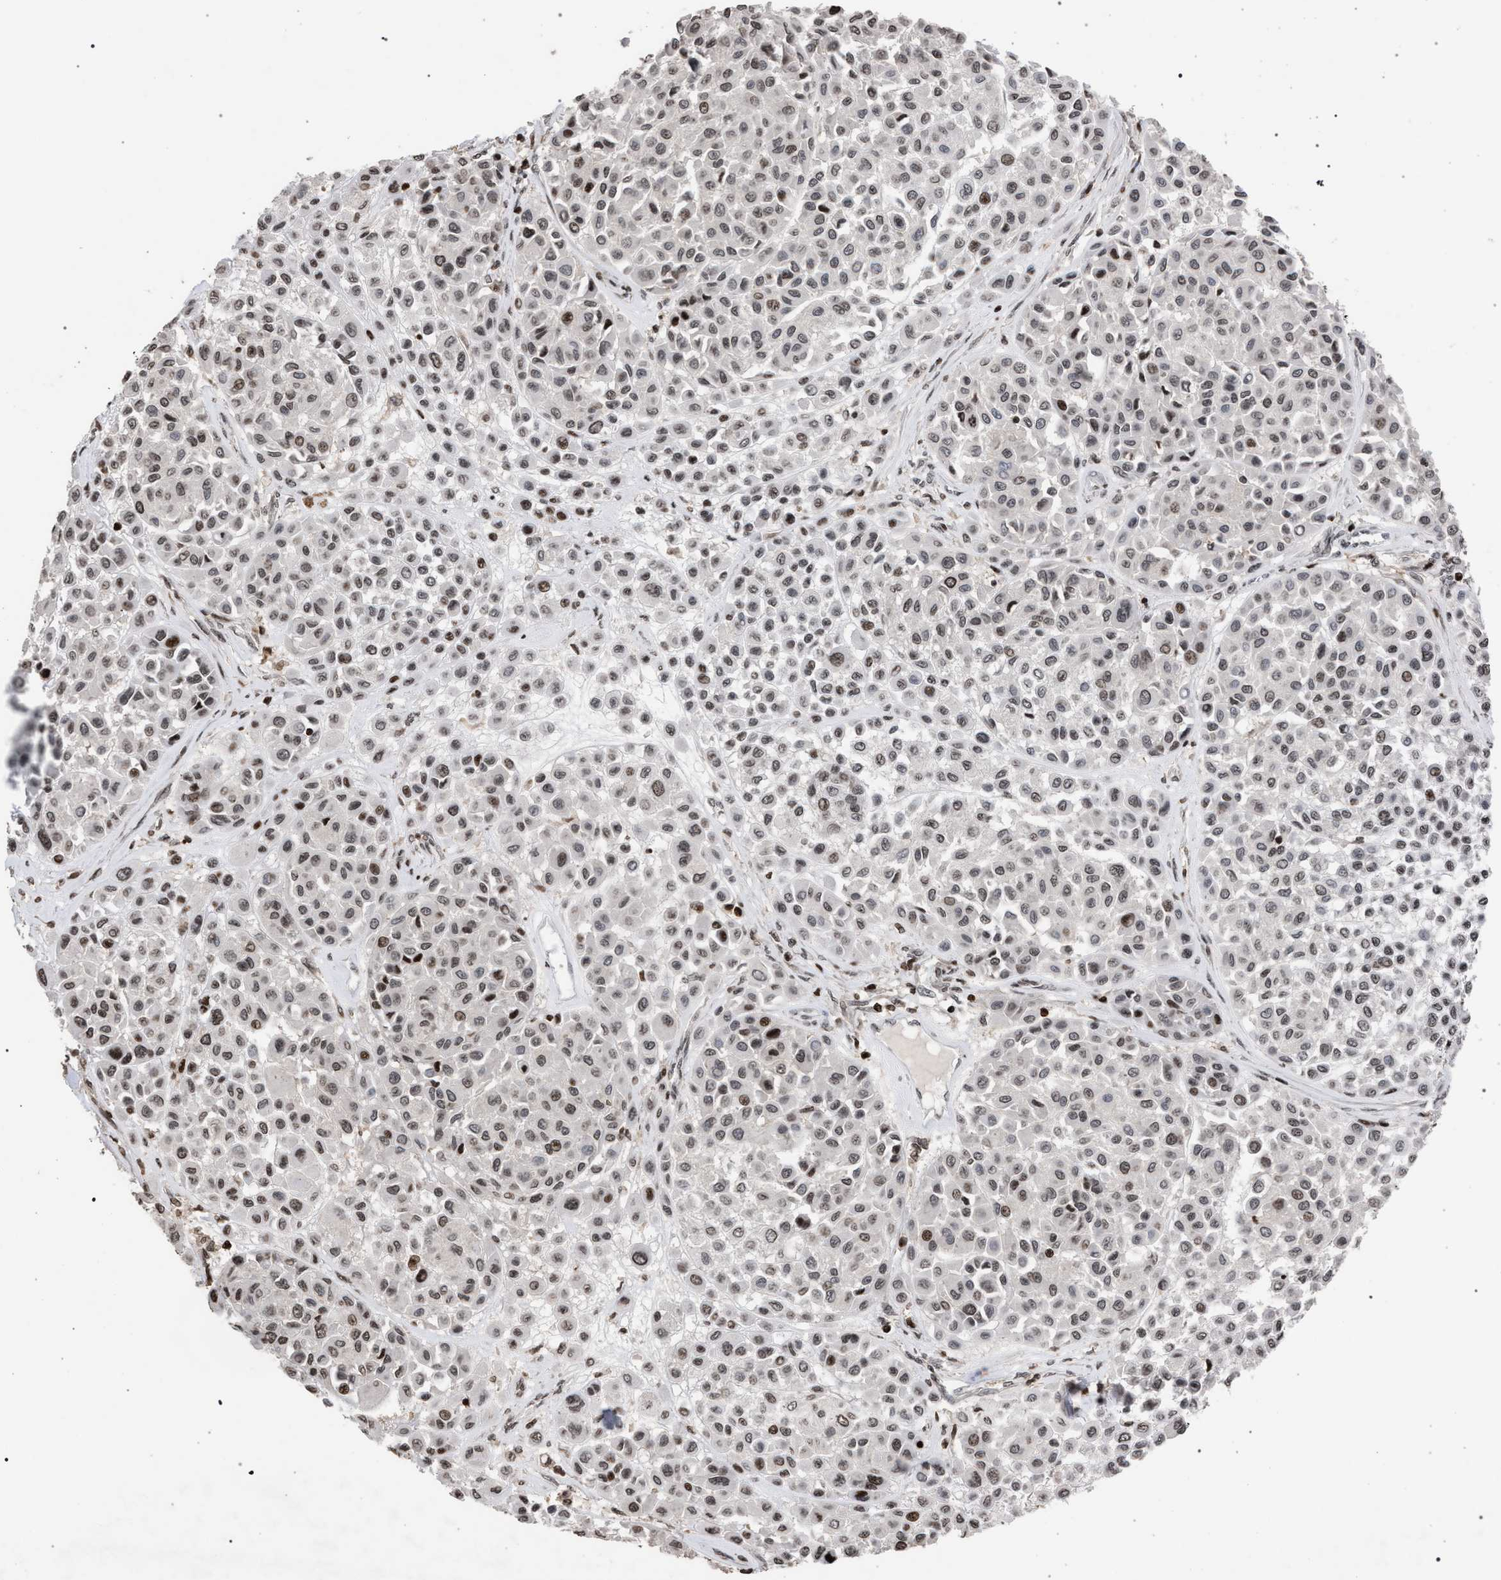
{"staining": {"intensity": "weak", "quantity": ">75%", "location": "nuclear"}, "tissue": "melanoma", "cell_type": "Tumor cells", "image_type": "cancer", "snomed": [{"axis": "morphology", "description": "Malignant melanoma, Metastatic site"}, {"axis": "topography", "description": "Soft tissue"}], "caption": "Melanoma stained with DAB (3,3'-diaminobenzidine) immunohistochemistry demonstrates low levels of weak nuclear staining in about >75% of tumor cells.", "gene": "FOXD3", "patient": {"sex": "male", "age": 41}}